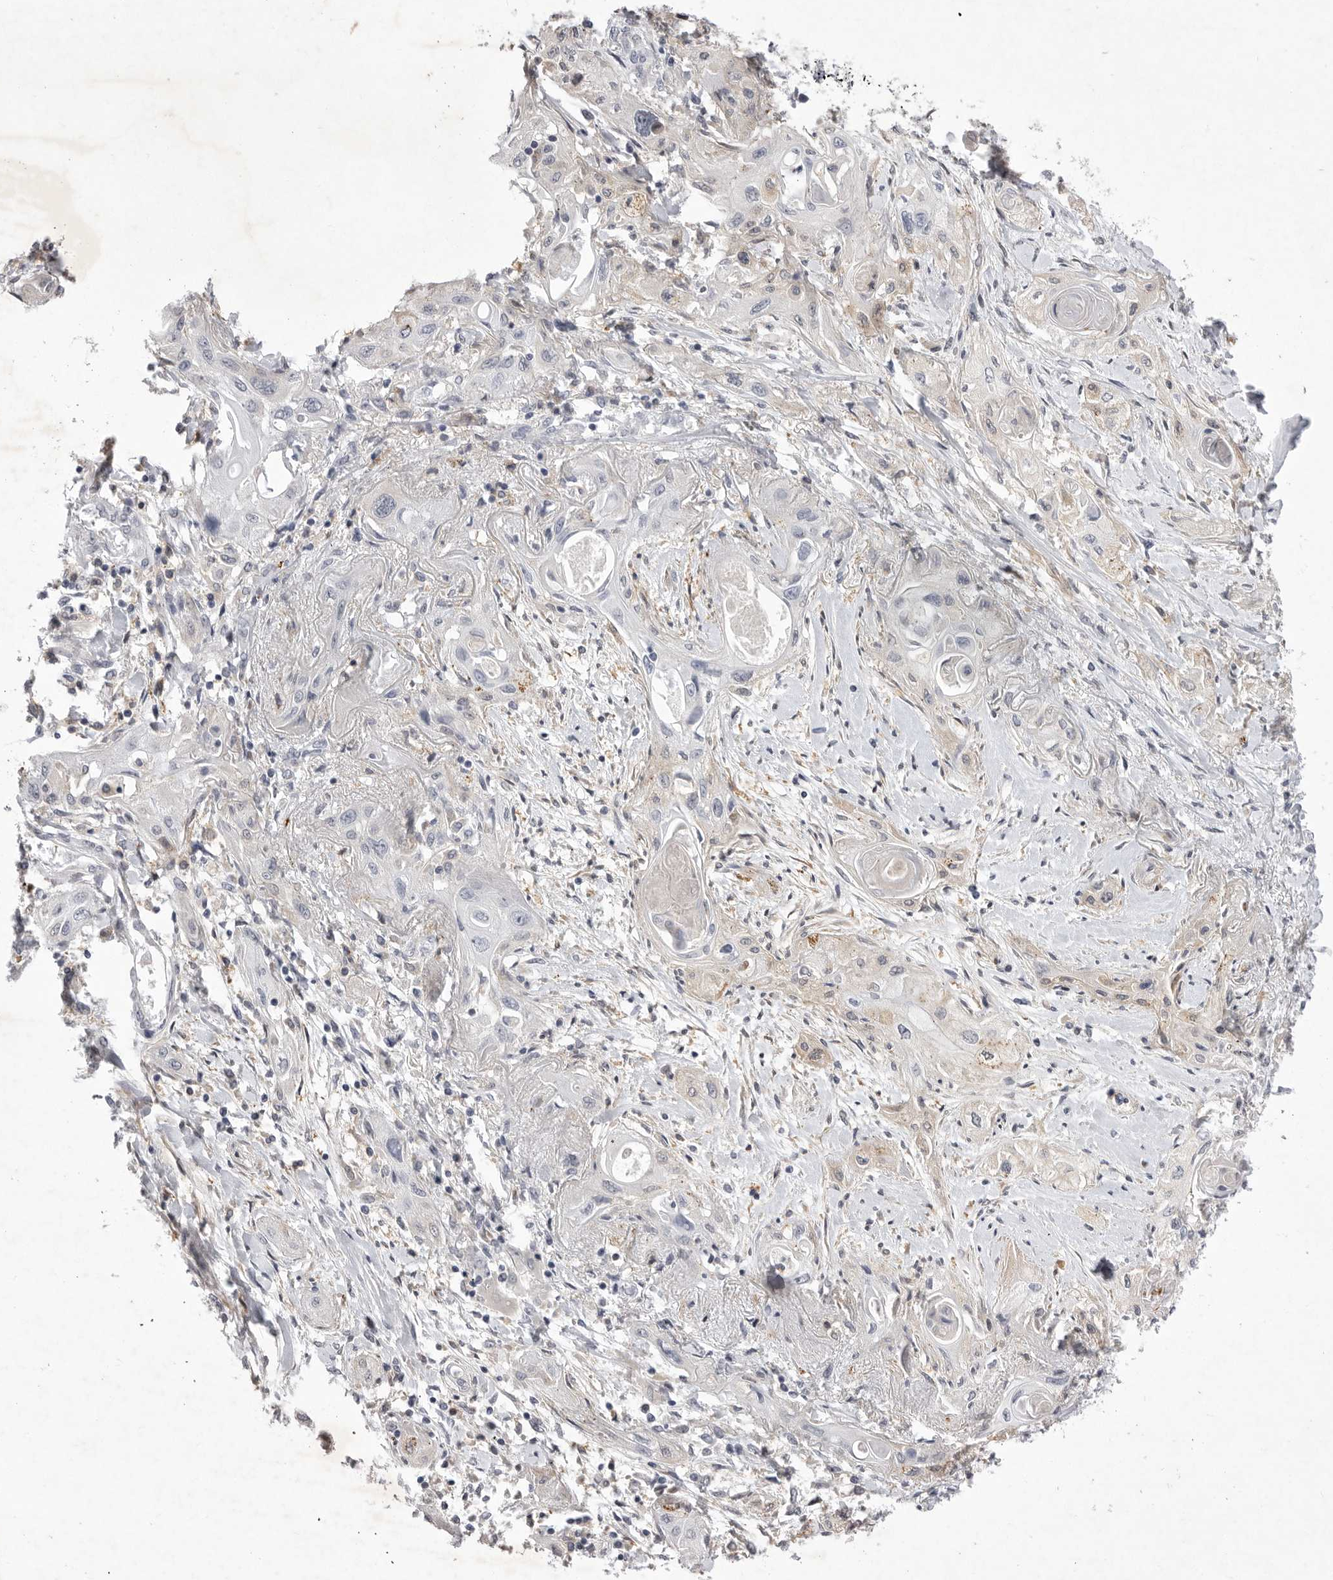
{"staining": {"intensity": "negative", "quantity": "none", "location": "none"}, "tissue": "lung cancer", "cell_type": "Tumor cells", "image_type": "cancer", "snomed": [{"axis": "morphology", "description": "Squamous cell carcinoma, NOS"}, {"axis": "topography", "description": "Lung"}], "caption": "Protein analysis of squamous cell carcinoma (lung) reveals no significant expression in tumor cells.", "gene": "SIGLEC10", "patient": {"sex": "female", "age": 47}}